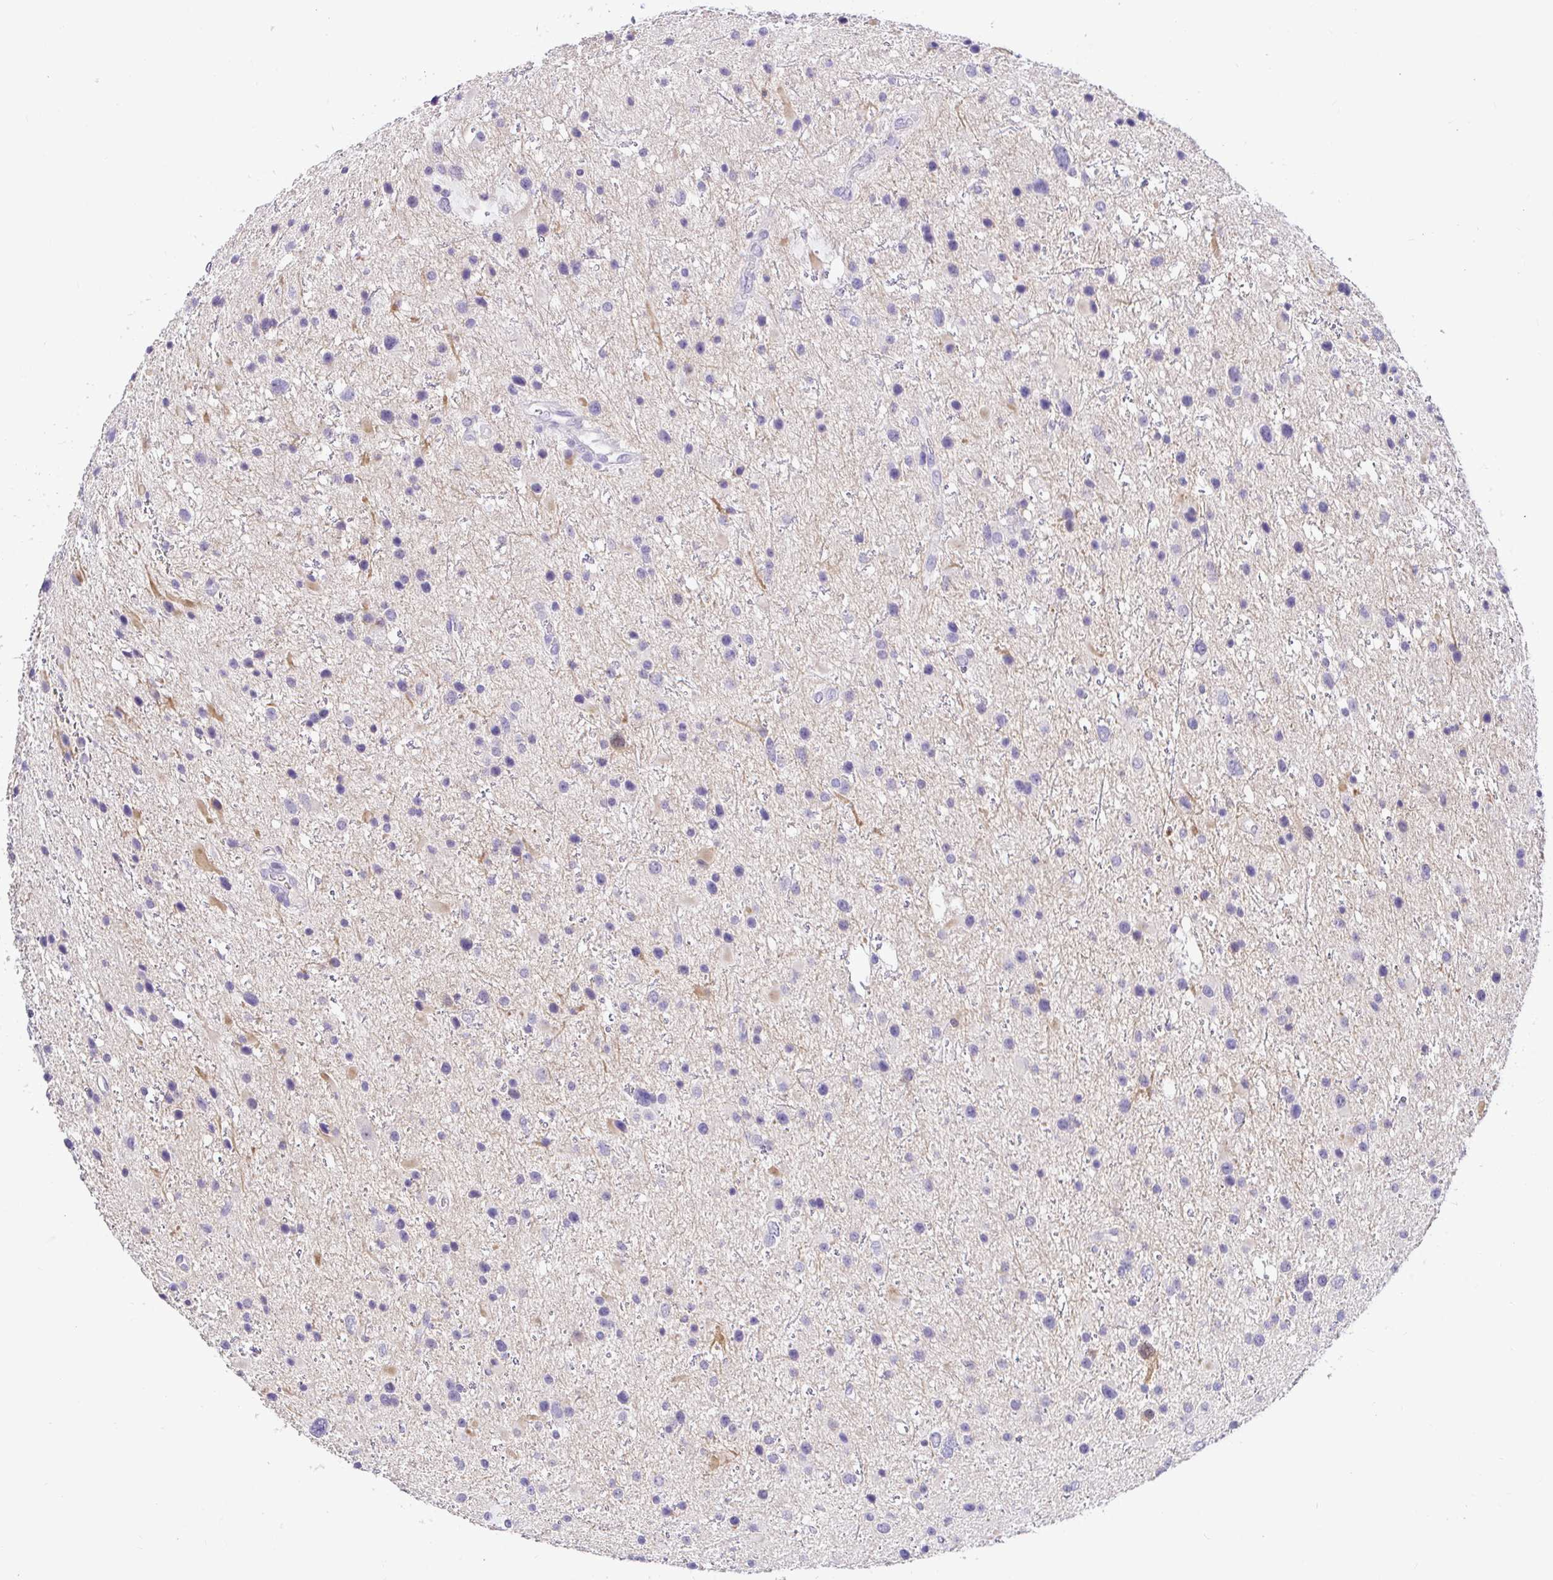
{"staining": {"intensity": "negative", "quantity": "none", "location": "none"}, "tissue": "glioma", "cell_type": "Tumor cells", "image_type": "cancer", "snomed": [{"axis": "morphology", "description": "Glioma, malignant, Low grade"}, {"axis": "topography", "description": "Brain"}], "caption": "Human malignant glioma (low-grade) stained for a protein using immunohistochemistry shows no expression in tumor cells.", "gene": "CDO1", "patient": {"sex": "female", "age": 32}}